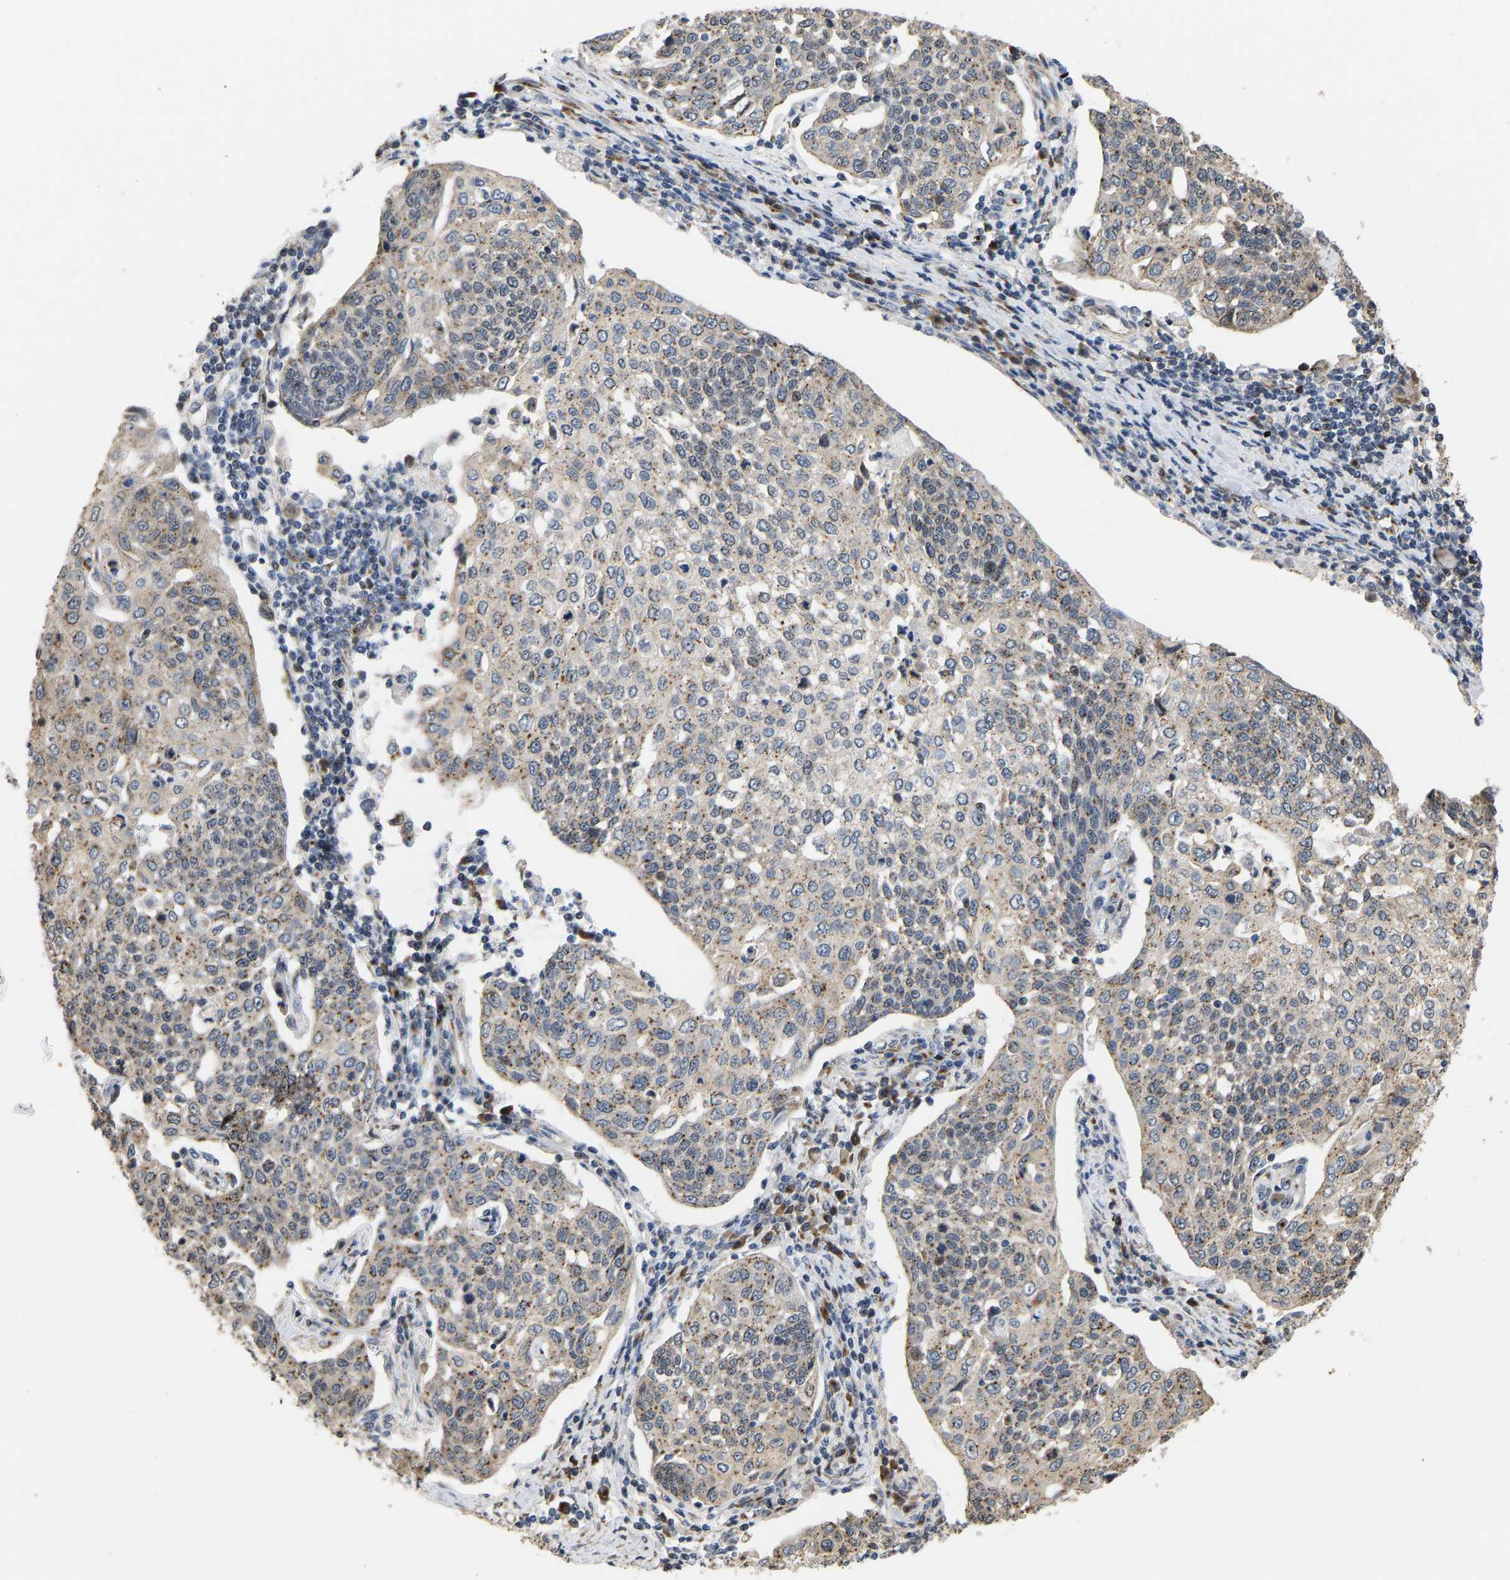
{"staining": {"intensity": "moderate", "quantity": ">75%", "location": "cytoplasmic/membranous"}, "tissue": "cervical cancer", "cell_type": "Tumor cells", "image_type": "cancer", "snomed": [{"axis": "morphology", "description": "Squamous cell carcinoma, NOS"}, {"axis": "topography", "description": "Cervix"}], "caption": "Tumor cells reveal moderate cytoplasmic/membranous positivity in about >75% of cells in cervical cancer.", "gene": "YIPF4", "patient": {"sex": "female", "age": 34}}